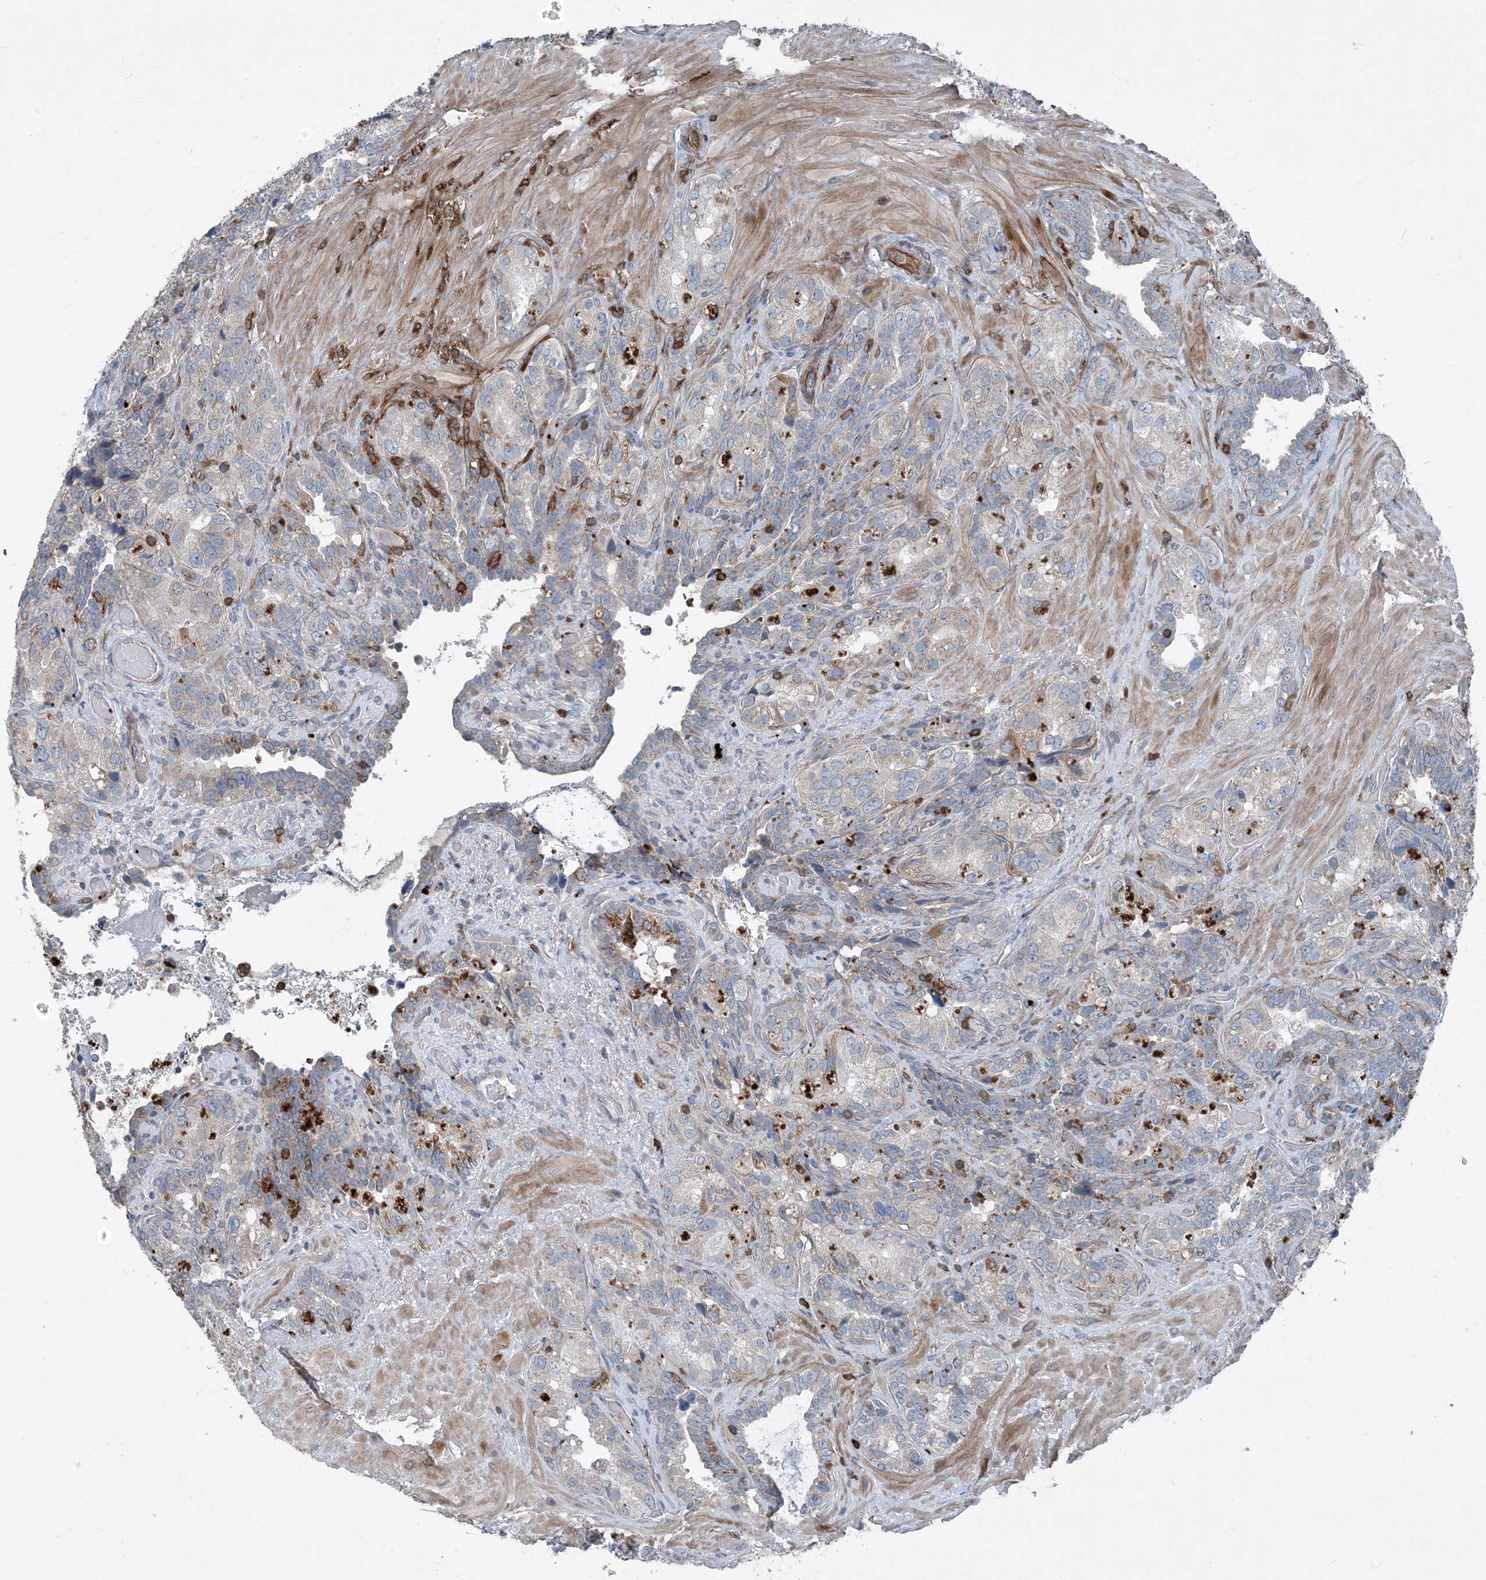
{"staining": {"intensity": "weak", "quantity": "<25%", "location": "cytoplasmic/membranous"}, "tissue": "seminal vesicle", "cell_type": "Glandular cells", "image_type": "normal", "snomed": [{"axis": "morphology", "description": "Normal tissue, NOS"}, {"axis": "topography", "description": "Seminal veicle"}, {"axis": "topography", "description": "Peripheral nerve tissue"}], "caption": "The immunohistochemistry (IHC) micrograph has no significant staining in glandular cells of seminal vesicle. (DAB (3,3'-diaminobenzidine) immunohistochemistry (IHC) with hematoxylin counter stain).", "gene": "DGUOK", "patient": {"sex": "male", "age": 67}}